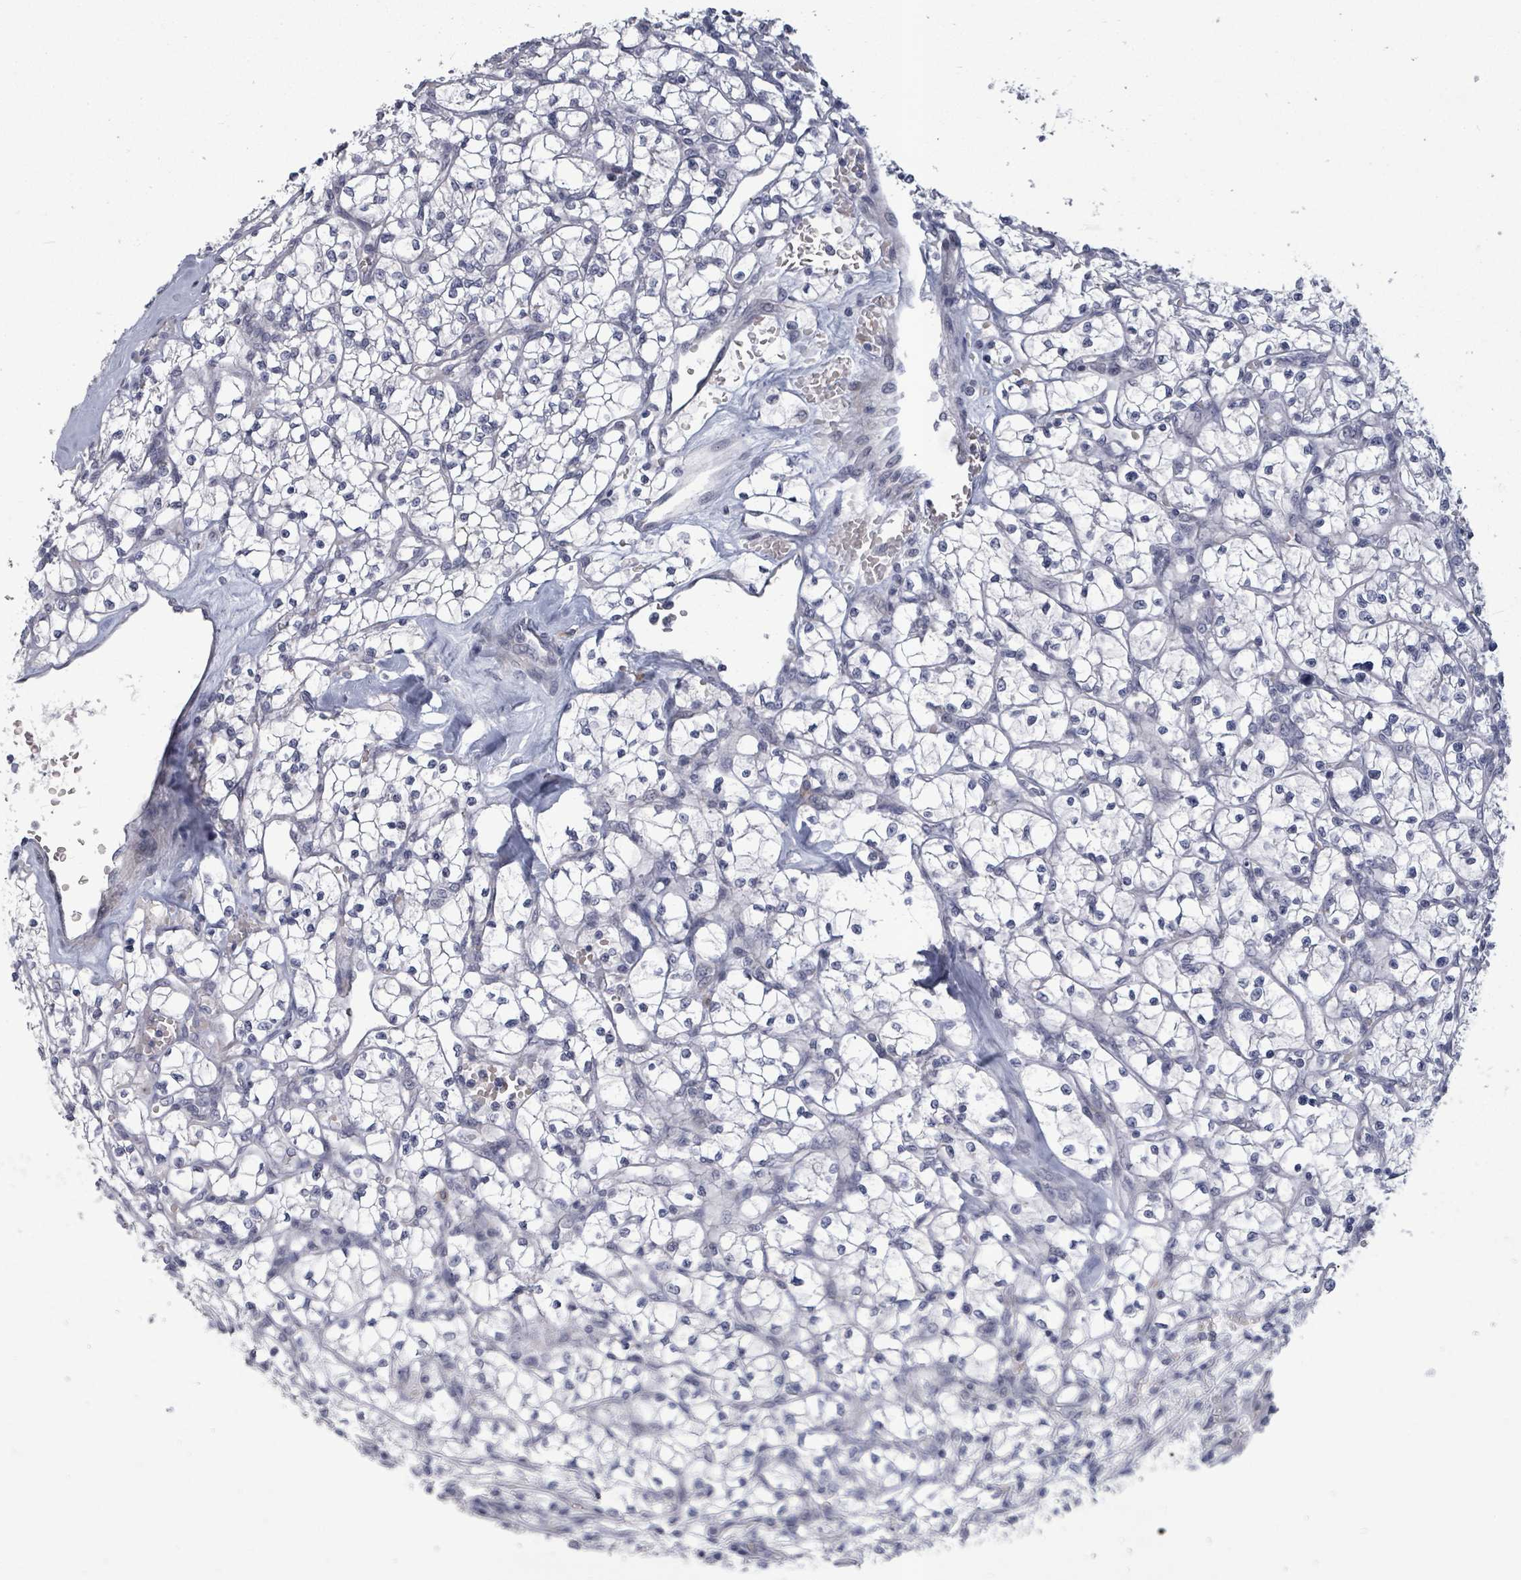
{"staining": {"intensity": "negative", "quantity": "none", "location": "none"}, "tissue": "renal cancer", "cell_type": "Tumor cells", "image_type": "cancer", "snomed": [{"axis": "morphology", "description": "Adenocarcinoma, NOS"}, {"axis": "topography", "description": "Kidney"}], "caption": "Protein analysis of renal cancer (adenocarcinoma) reveals no significant positivity in tumor cells.", "gene": "PTPN20", "patient": {"sex": "female", "age": 64}}